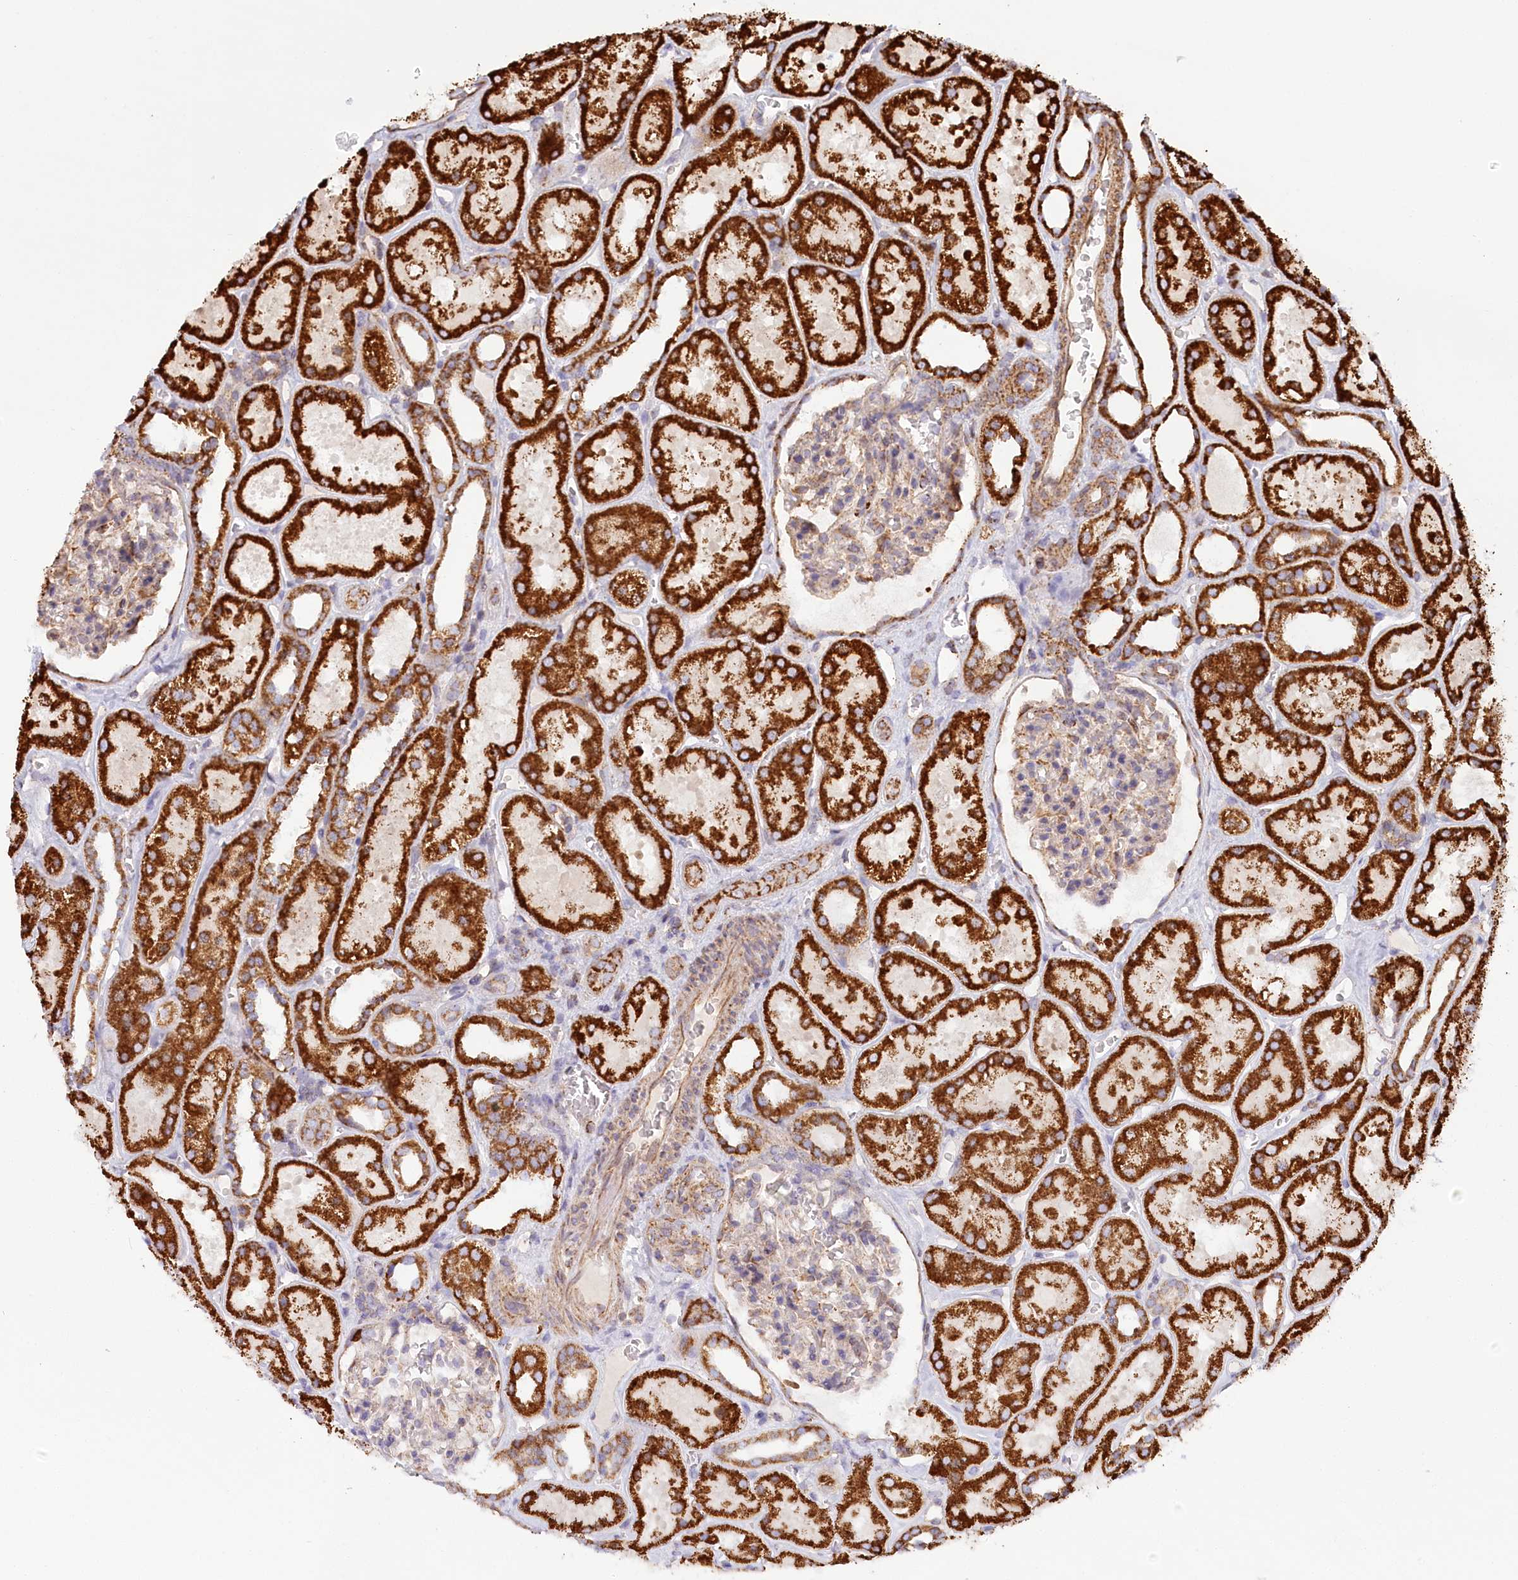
{"staining": {"intensity": "weak", "quantity": "25%-75%", "location": "cytoplasmic/membranous"}, "tissue": "kidney", "cell_type": "Cells in glomeruli", "image_type": "normal", "snomed": [{"axis": "morphology", "description": "Normal tissue, NOS"}, {"axis": "topography", "description": "Kidney"}], "caption": "Kidney was stained to show a protein in brown. There is low levels of weak cytoplasmic/membranous expression in approximately 25%-75% of cells in glomeruli. (Brightfield microscopy of DAB IHC at high magnification).", "gene": "UMPS", "patient": {"sex": "female", "age": 41}}